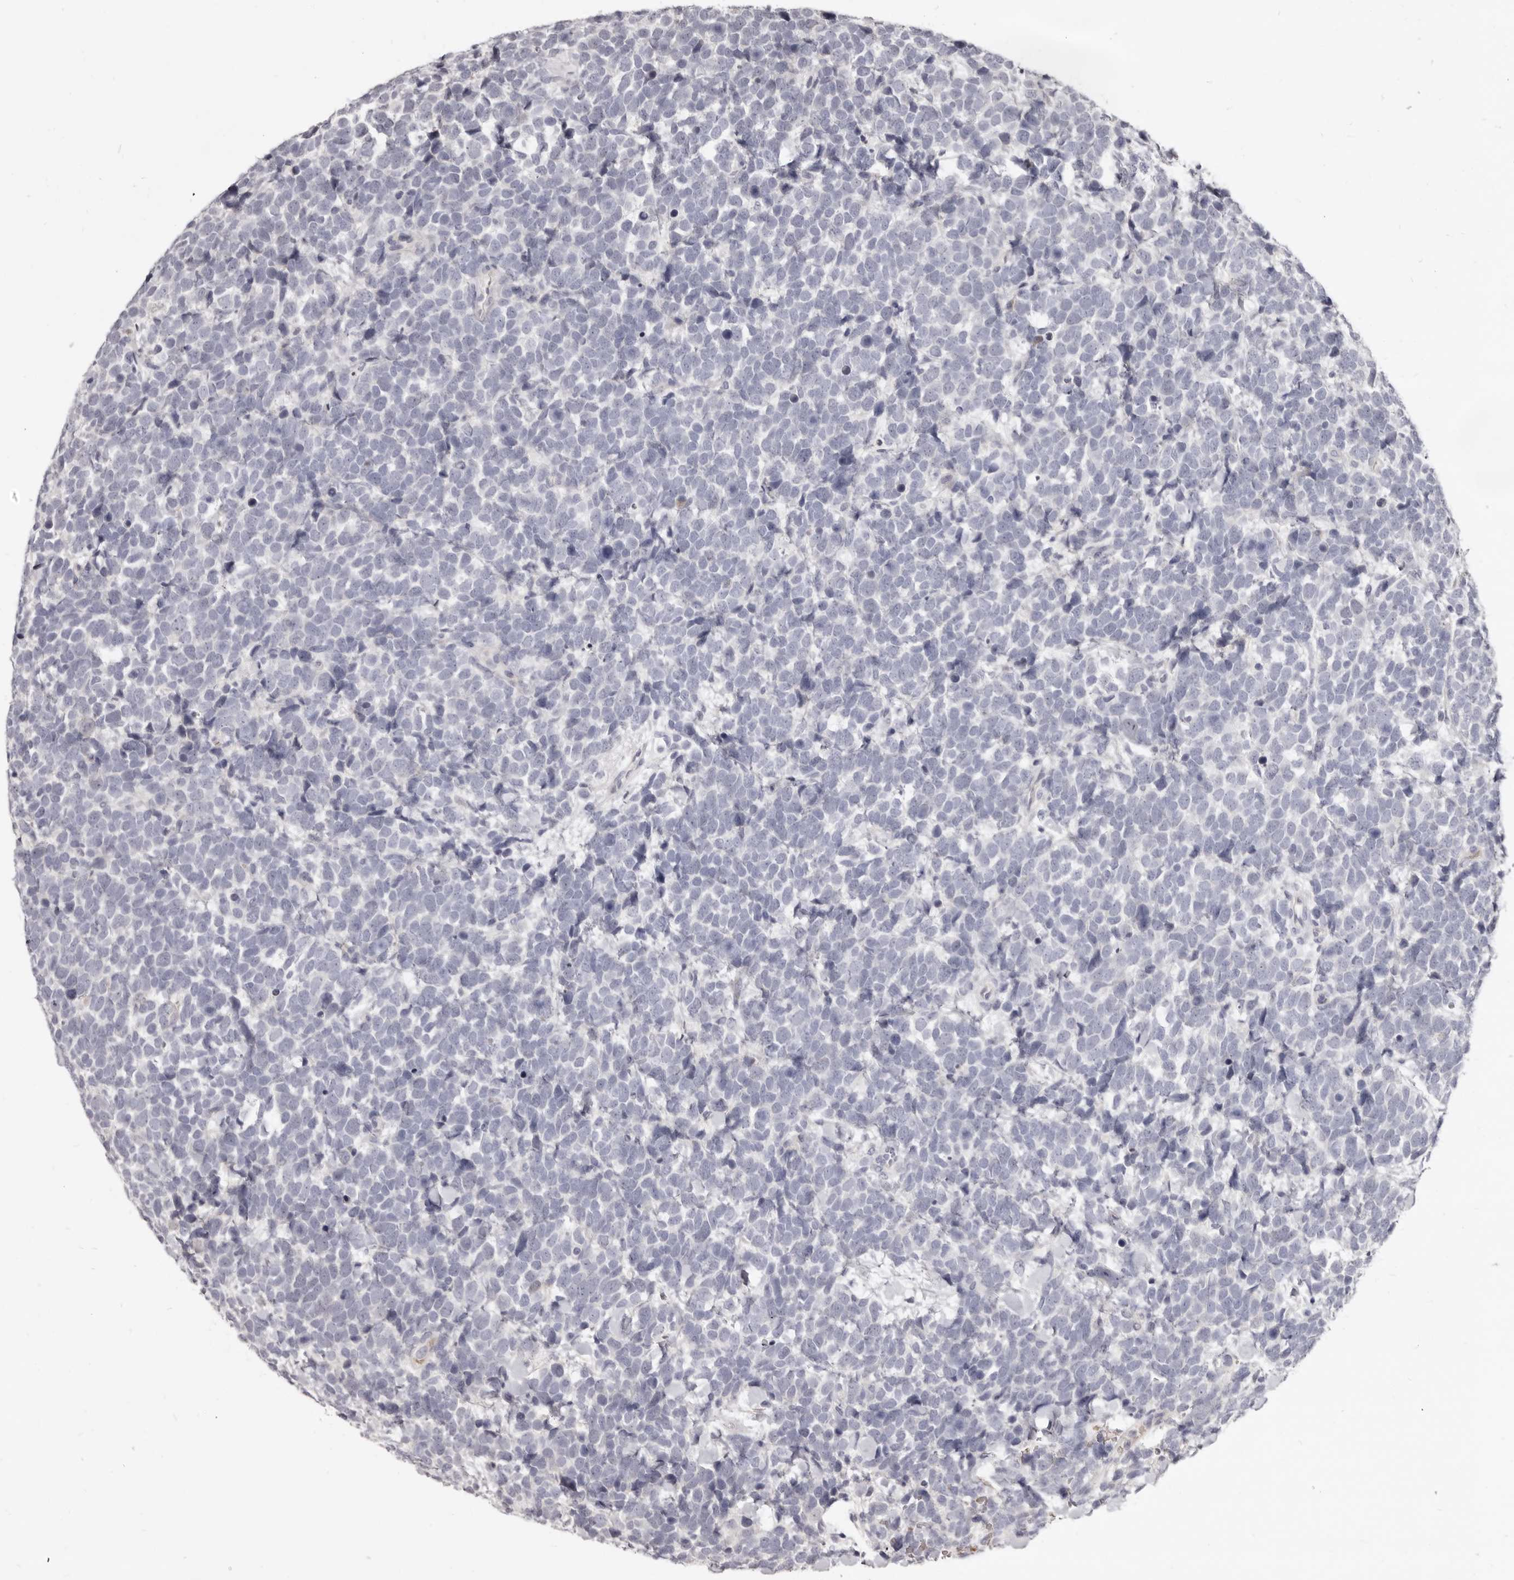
{"staining": {"intensity": "negative", "quantity": "none", "location": "none"}, "tissue": "urothelial cancer", "cell_type": "Tumor cells", "image_type": "cancer", "snomed": [{"axis": "morphology", "description": "Urothelial carcinoma, High grade"}, {"axis": "topography", "description": "Urinary bladder"}], "caption": "Immunohistochemistry photomicrograph of neoplastic tissue: high-grade urothelial carcinoma stained with DAB displays no significant protein expression in tumor cells.", "gene": "KIF2B", "patient": {"sex": "female", "age": 82}}